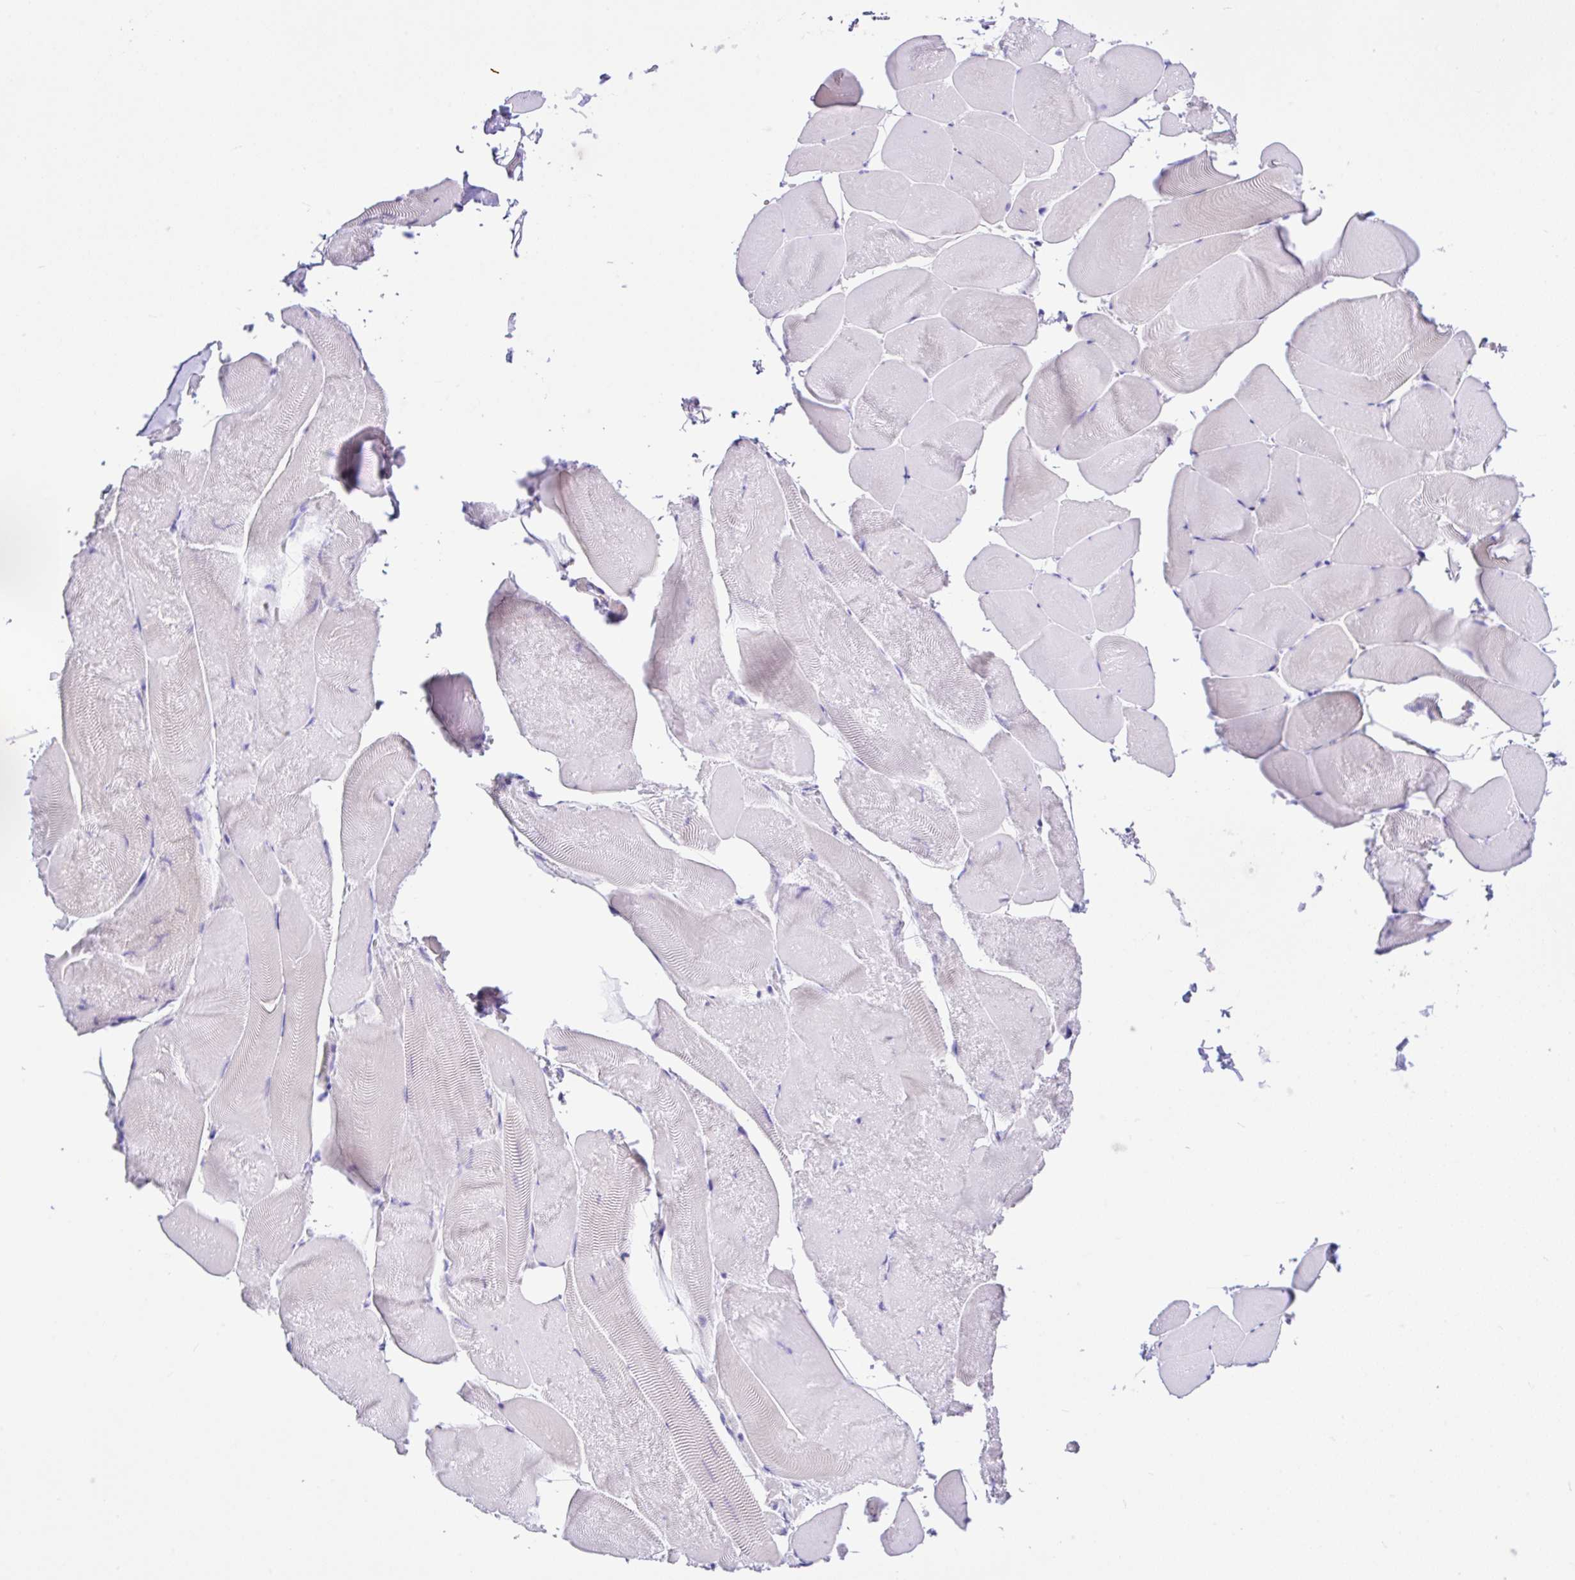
{"staining": {"intensity": "negative", "quantity": "none", "location": "none"}, "tissue": "skeletal muscle", "cell_type": "Myocytes", "image_type": "normal", "snomed": [{"axis": "morphology", "description": "Normal tissue, NOS"}, {"axis": "topography", "description": "Skeletal muscle"}], "caption": "Immunohistochemical staining of unremarkable skeletal muscle reveals no significant positivity in myocytes. (Stains: DAB (3,3'-diaminobenzidine) IHC with hematoxylin counter stain, Microscopy: brightfield microscopy at high magnification).", "gene": "ANO4", "patient": {"sex": "female", "age": 64}}